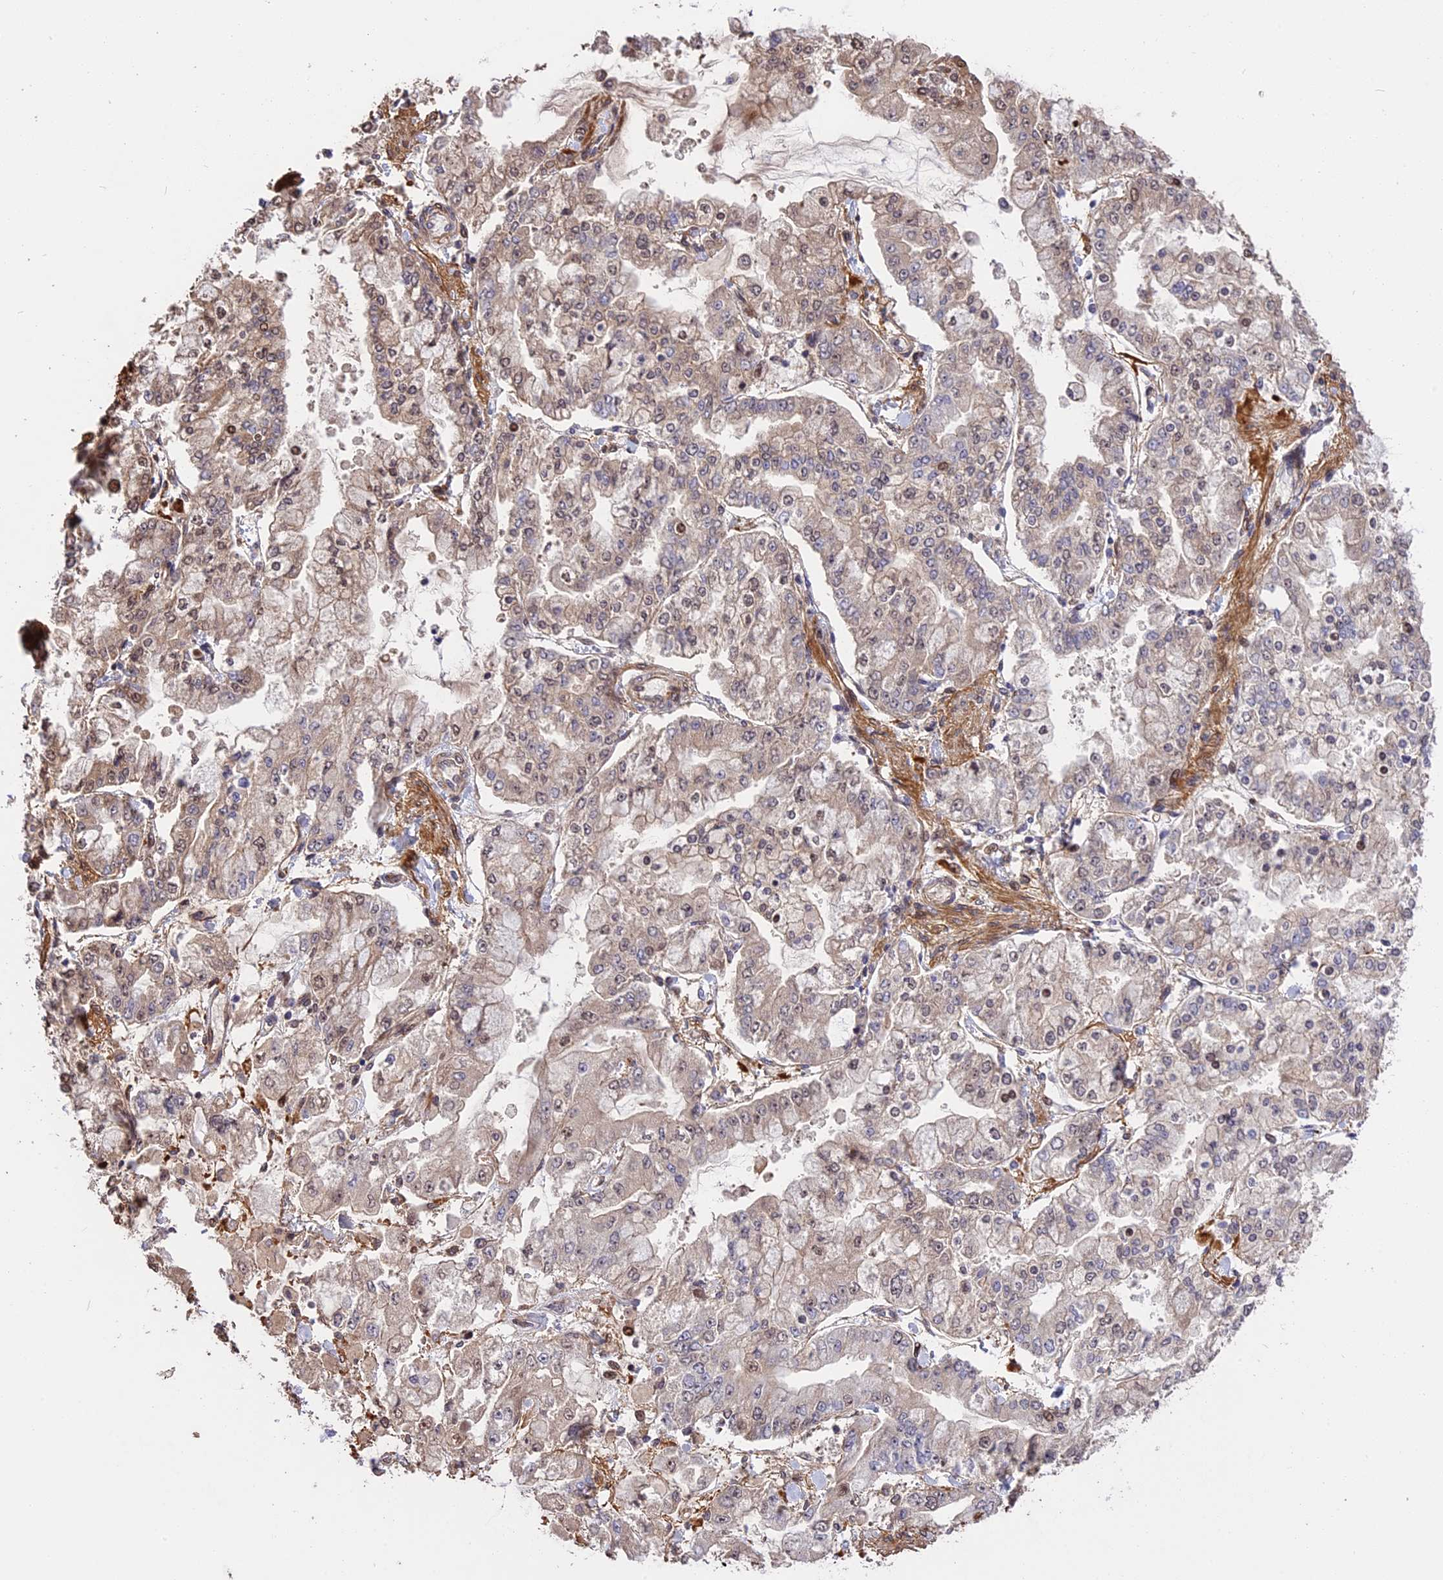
{"staining": {"intensity": "weak", "quantity": ">75%", "location": "nuclear"}, "tissue": "stomach cancer", "cell_type": "Tumor cells", "image_type": "cancer", "snomed": [{"axis": "morphology", "description": "Normal tissue, NOS"}, {"axis": "morphology", "description": "Adenocarcinoma, NOS"}, {"axis": "topography", "description": "Stomach, upper"}, {"axis": "topography", "description": "Stomach"}], "caption": "Stomach adenocarcinoma stained with a brown dye shows weak nuclear positive positivity in about >75% of tumor cells.", "gene": "MFSD2A", "patient": {"sex": "male", "age": 76}}